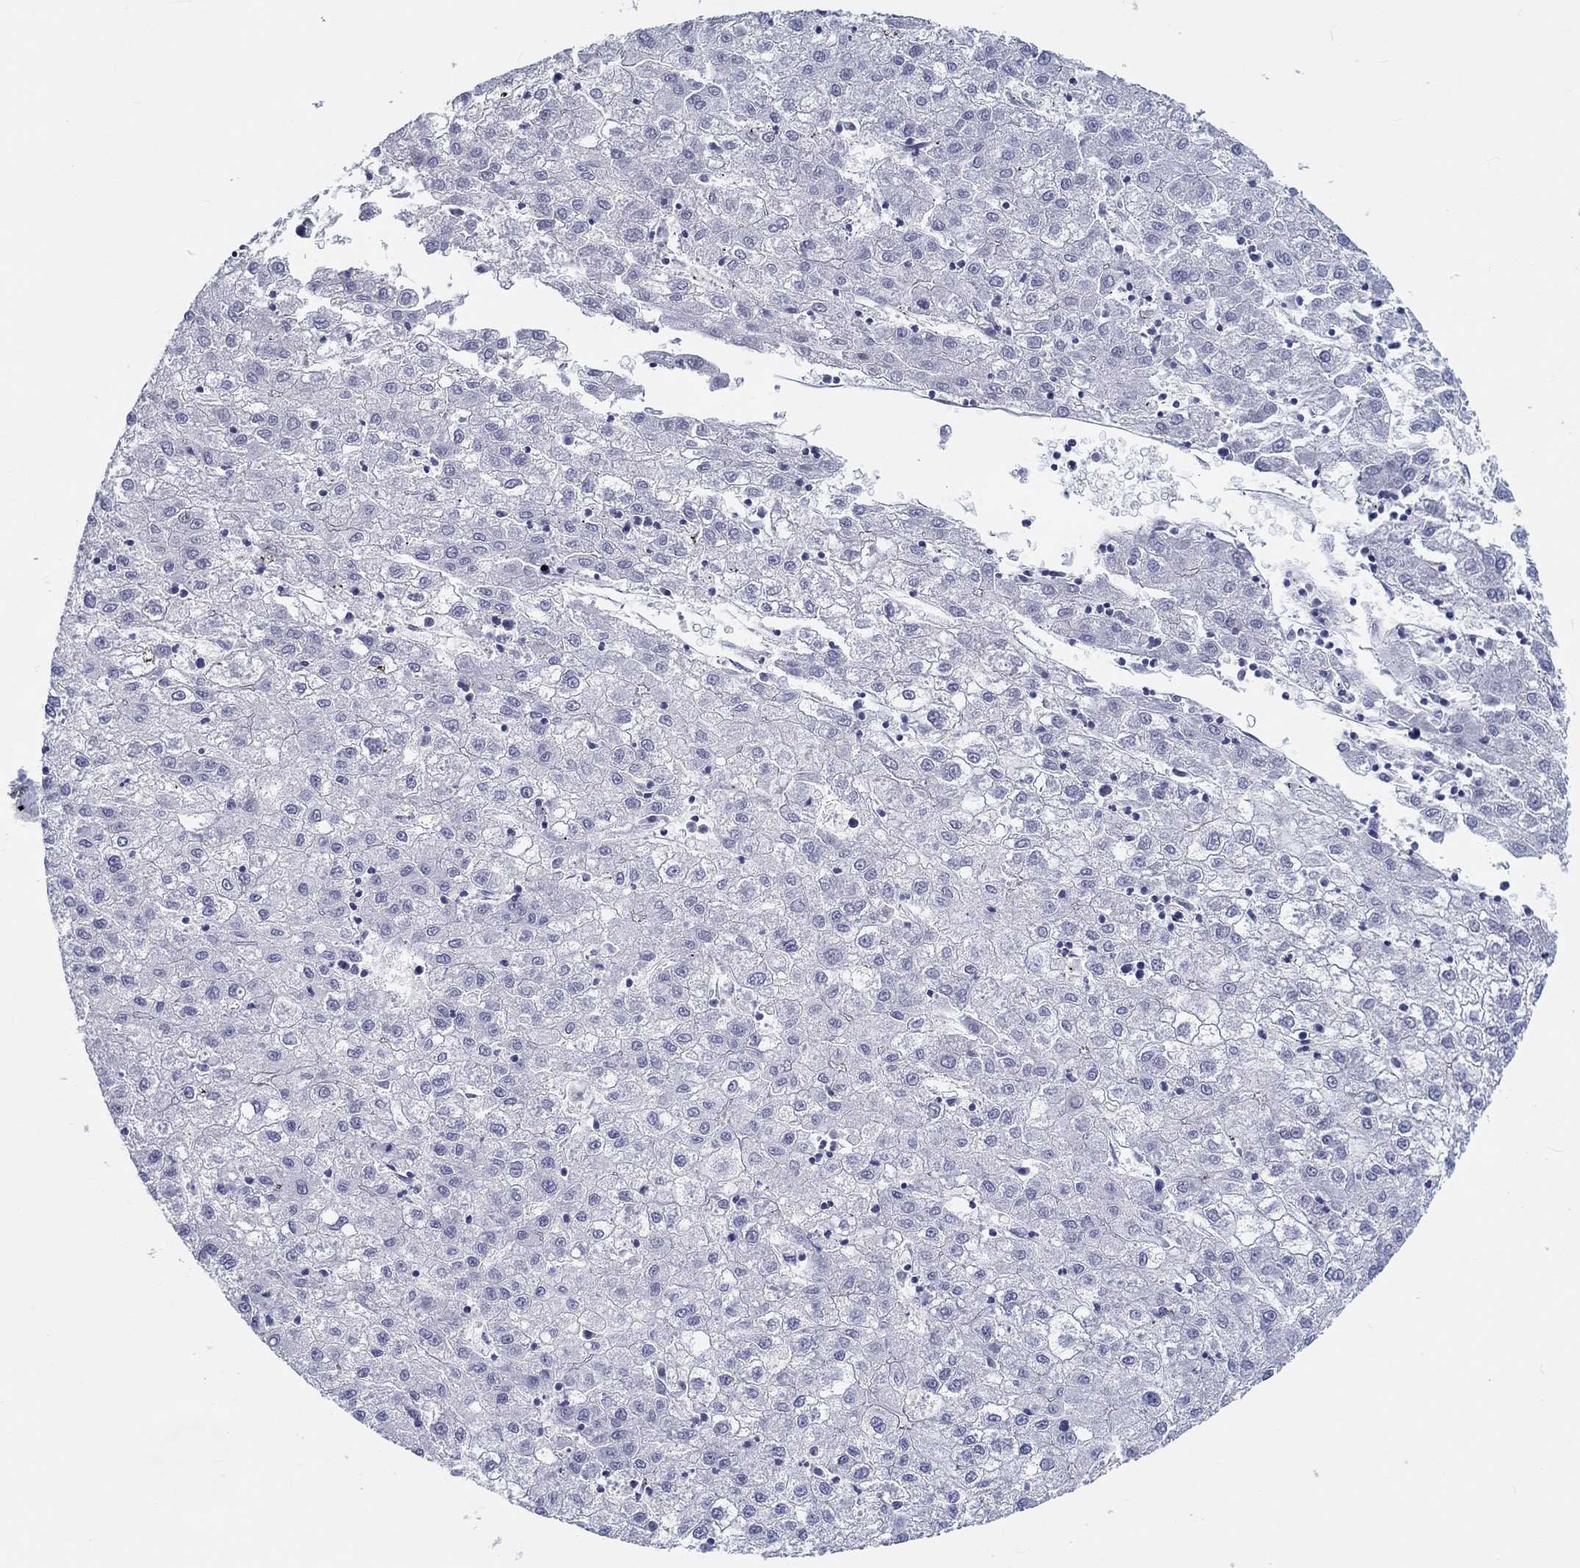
{"staining": {"intensity": "negative", "quantity": "none", "location": "none"}, "tissue": "liver cancer", "cell_type": "Tumor cells", "image_type": "cancer", "snomed": [{"axis": "morphology", "description": "Carcinoma, Hepatocellular, NOS"}, {"axis": "topography", "description": "Liver"}], "caption": "There is no significant staining in tumor cells of liver cancer. Nuclei are stained in blue.", "gene": "CRYGD", "patient": {"sex": "male", "age": 72}}